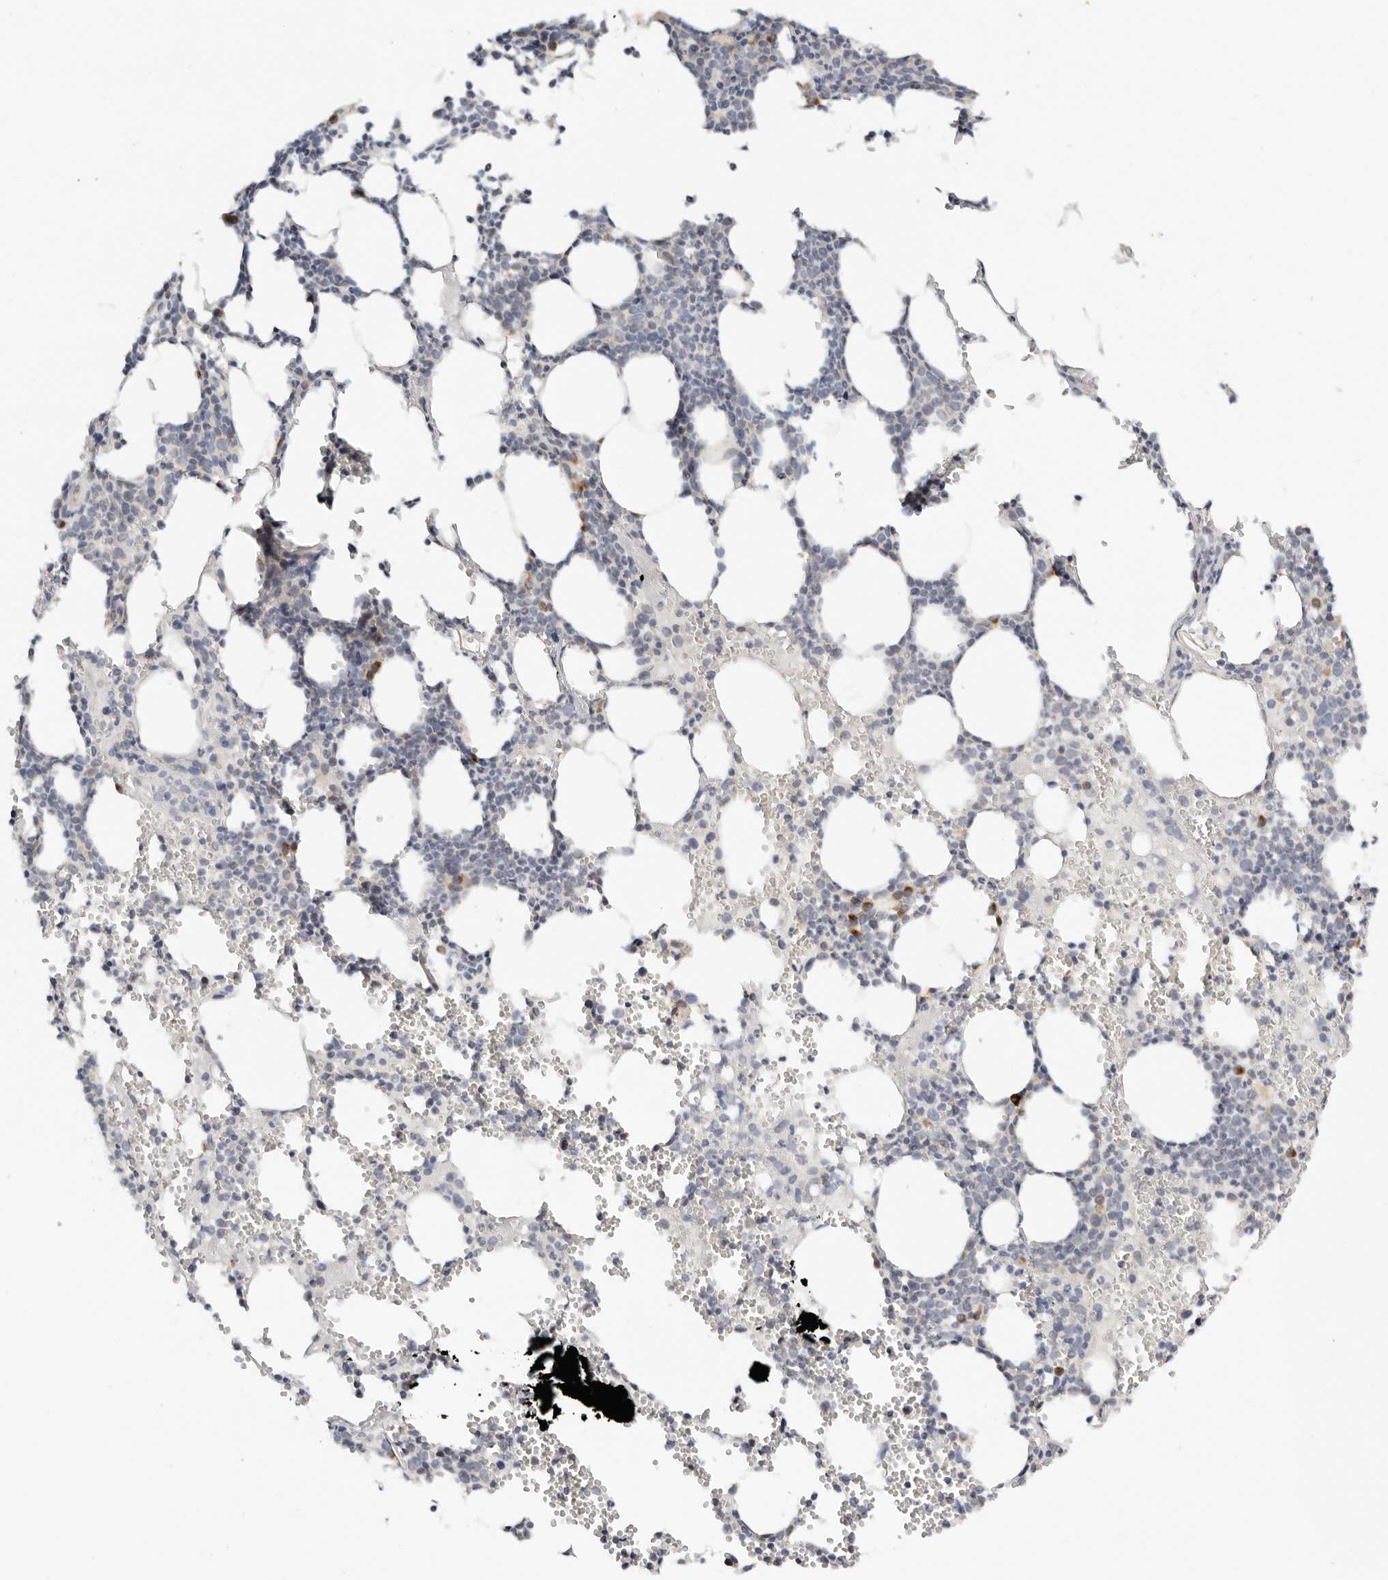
{"staining": {"intensity": "moderate", "quantity": "<25%", "location": "cytoplasmic/membranous"}, "tissue": "bone marrow", "cell_type": "Hematopoietic cells", "image_type": "normal", "snomed": [{"axis": "morphology", "description": "Normal tissue, NOS"}, {"axis": "topography", "description": "Bone marrow"}], "caption": "Hematopoietic cells exhibit moderate cytoplasmic/membranous positivity in approximately <25% of cells in benign bone marrow. (IHC, brightfield microscopy, high magnification).", "gene": "KDF1", "patient": {"sex": "female", "age": 67}}